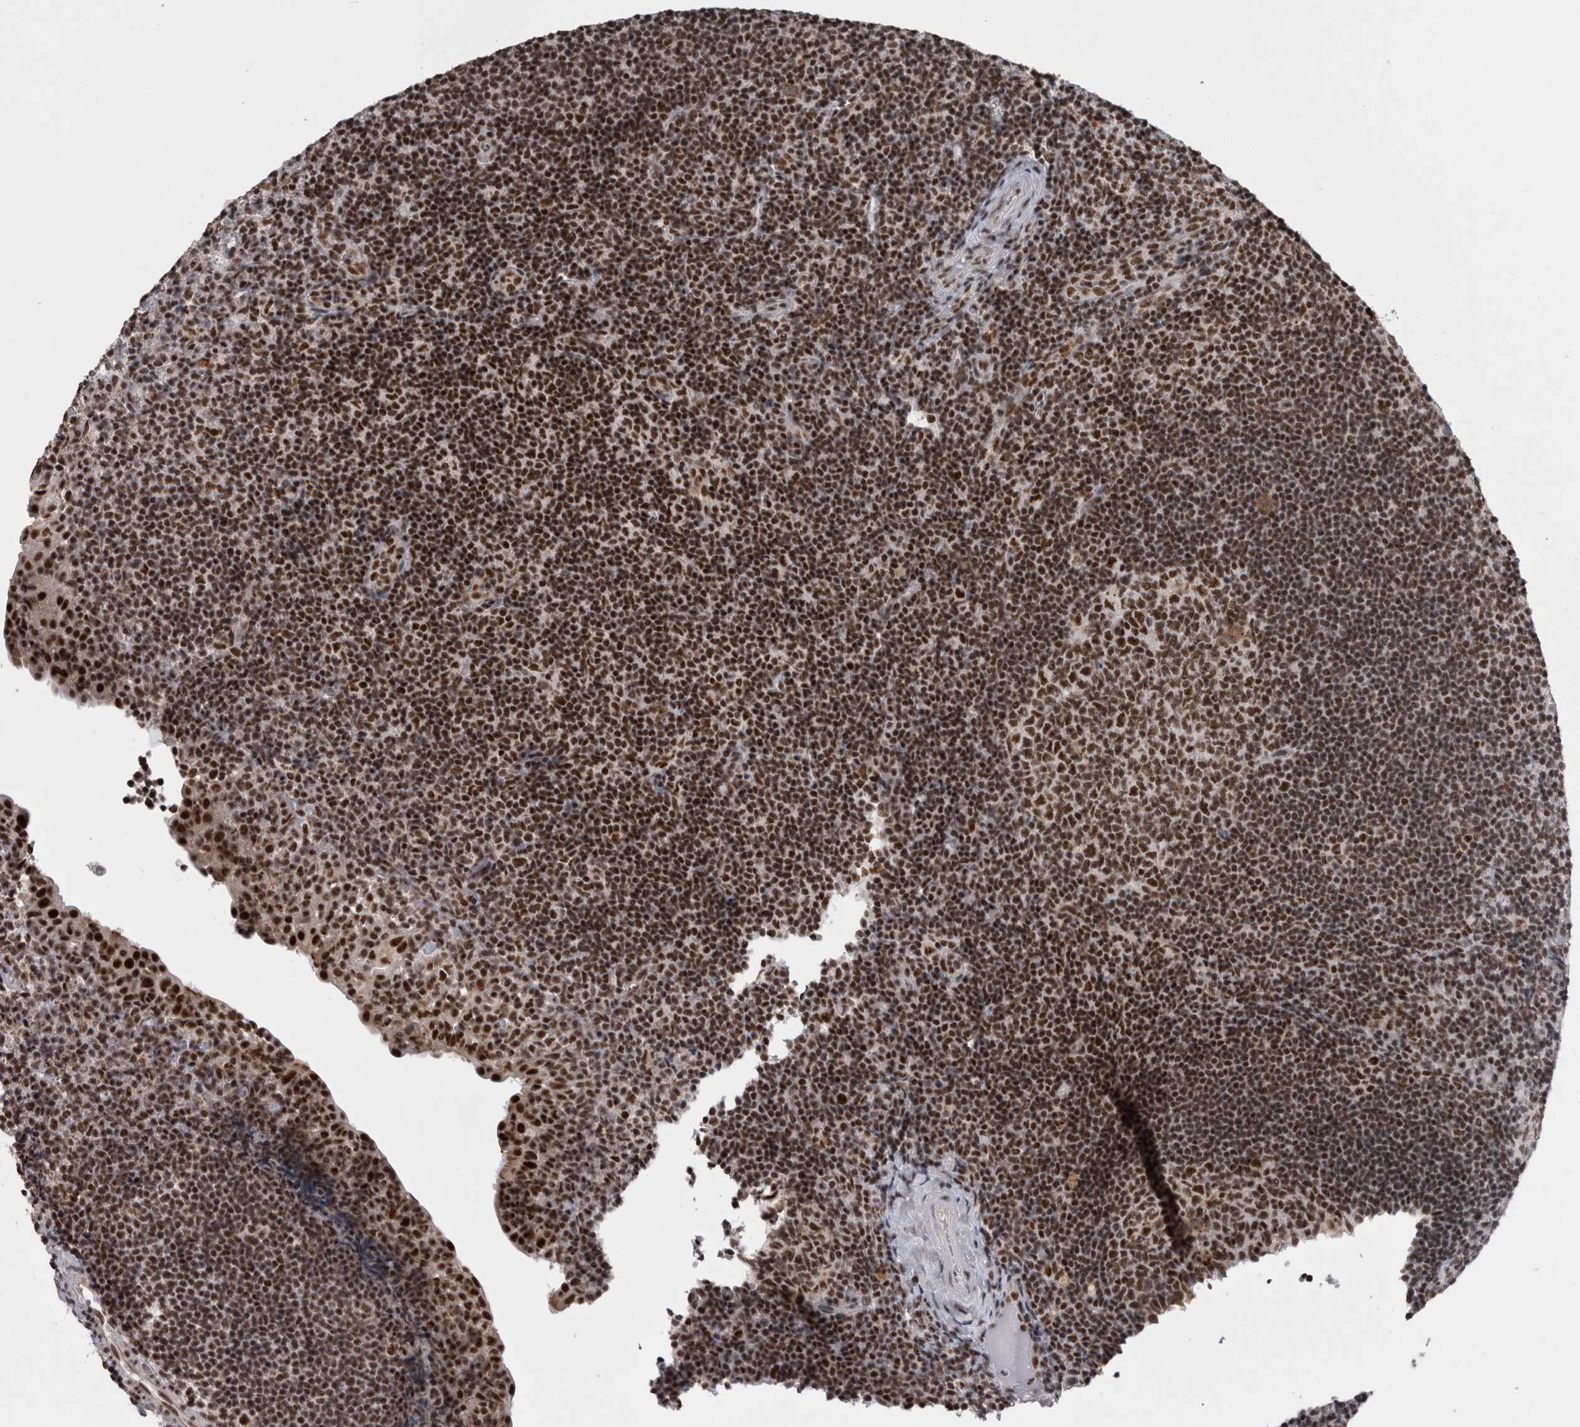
{"staining": {"intensity": "strong", "quantity": ">75%", "location": "nuclear"}, "tissue": "tonsil", "cell_type": "Germinal center cells", "image_type": "normal", "snomed": [{"axis": "morphology", "description": "Normal tissue, NOS"}, {"axis": "topography", "description": "Tonsil"}], "caption": "IHC image of normal tonsil: tonsil stained using immunohistochemistry (IHC) reveals high levels of strong protein expression localized specifically in the nuclear of germinal center cells, appearing as a nuclear brown color.", "gene": "CDK11A", "patient": {"sex": "female", "age": 40}}